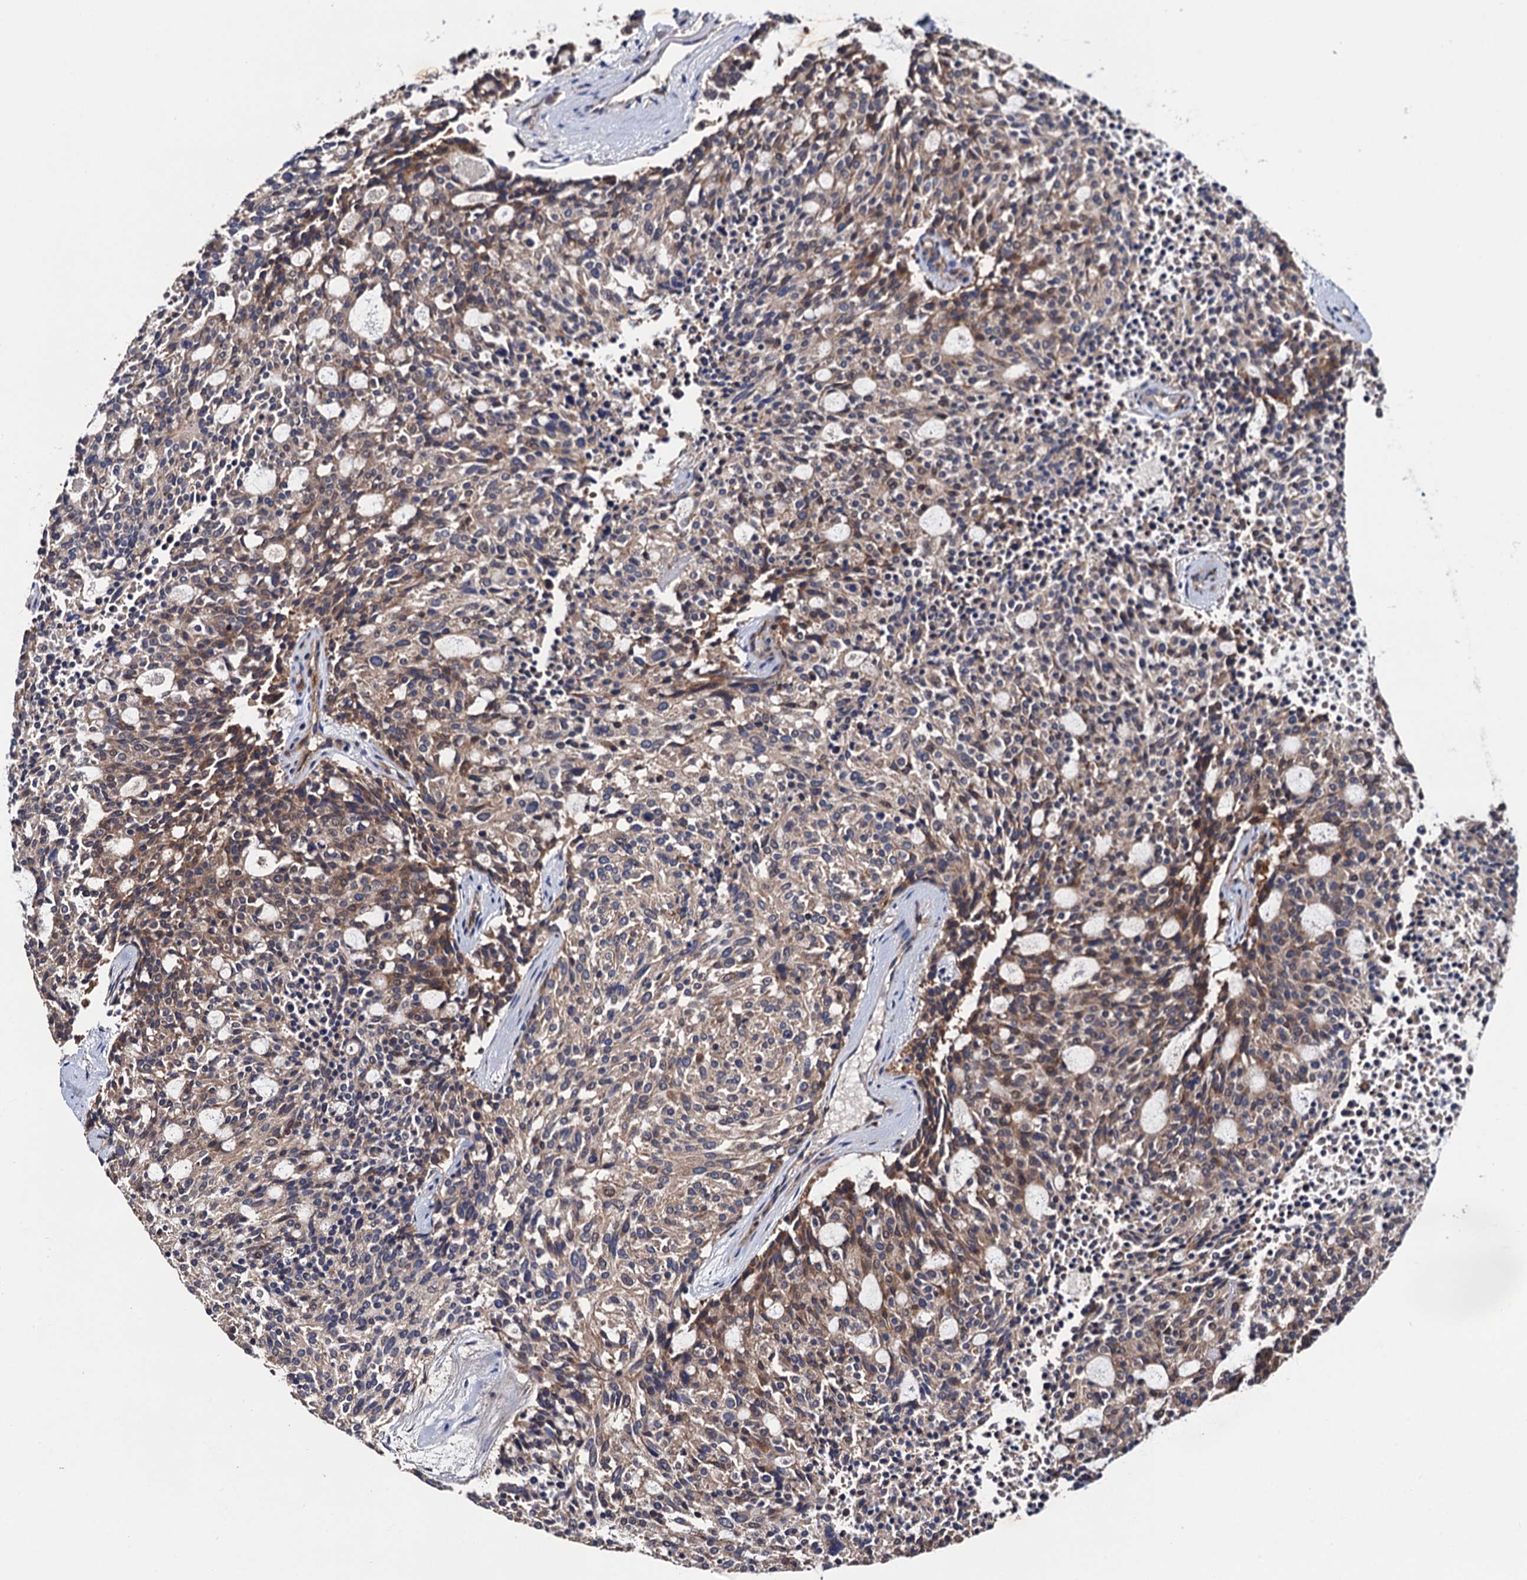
{"staining": {"intensity": "weak", "quantity": ">75%", "location": "cytoplasmic/membranous"}, "tissue": "carcinoid", "cell_type": "Tumor cells", "image_type": "cancer", "snomed": [{"axis": "morphology", "description": "Carcinoid, malignant, NOS"}, {"axis": "topography", "description": "Pancreas"}], "caption": "Weak cytoplasmic/membranous positivity for a protein is identified in about >75% of tumor cells of carcinoid using IHC.", "gene": "TRMT112", "patient": {"sex": "female", "age": 54}}